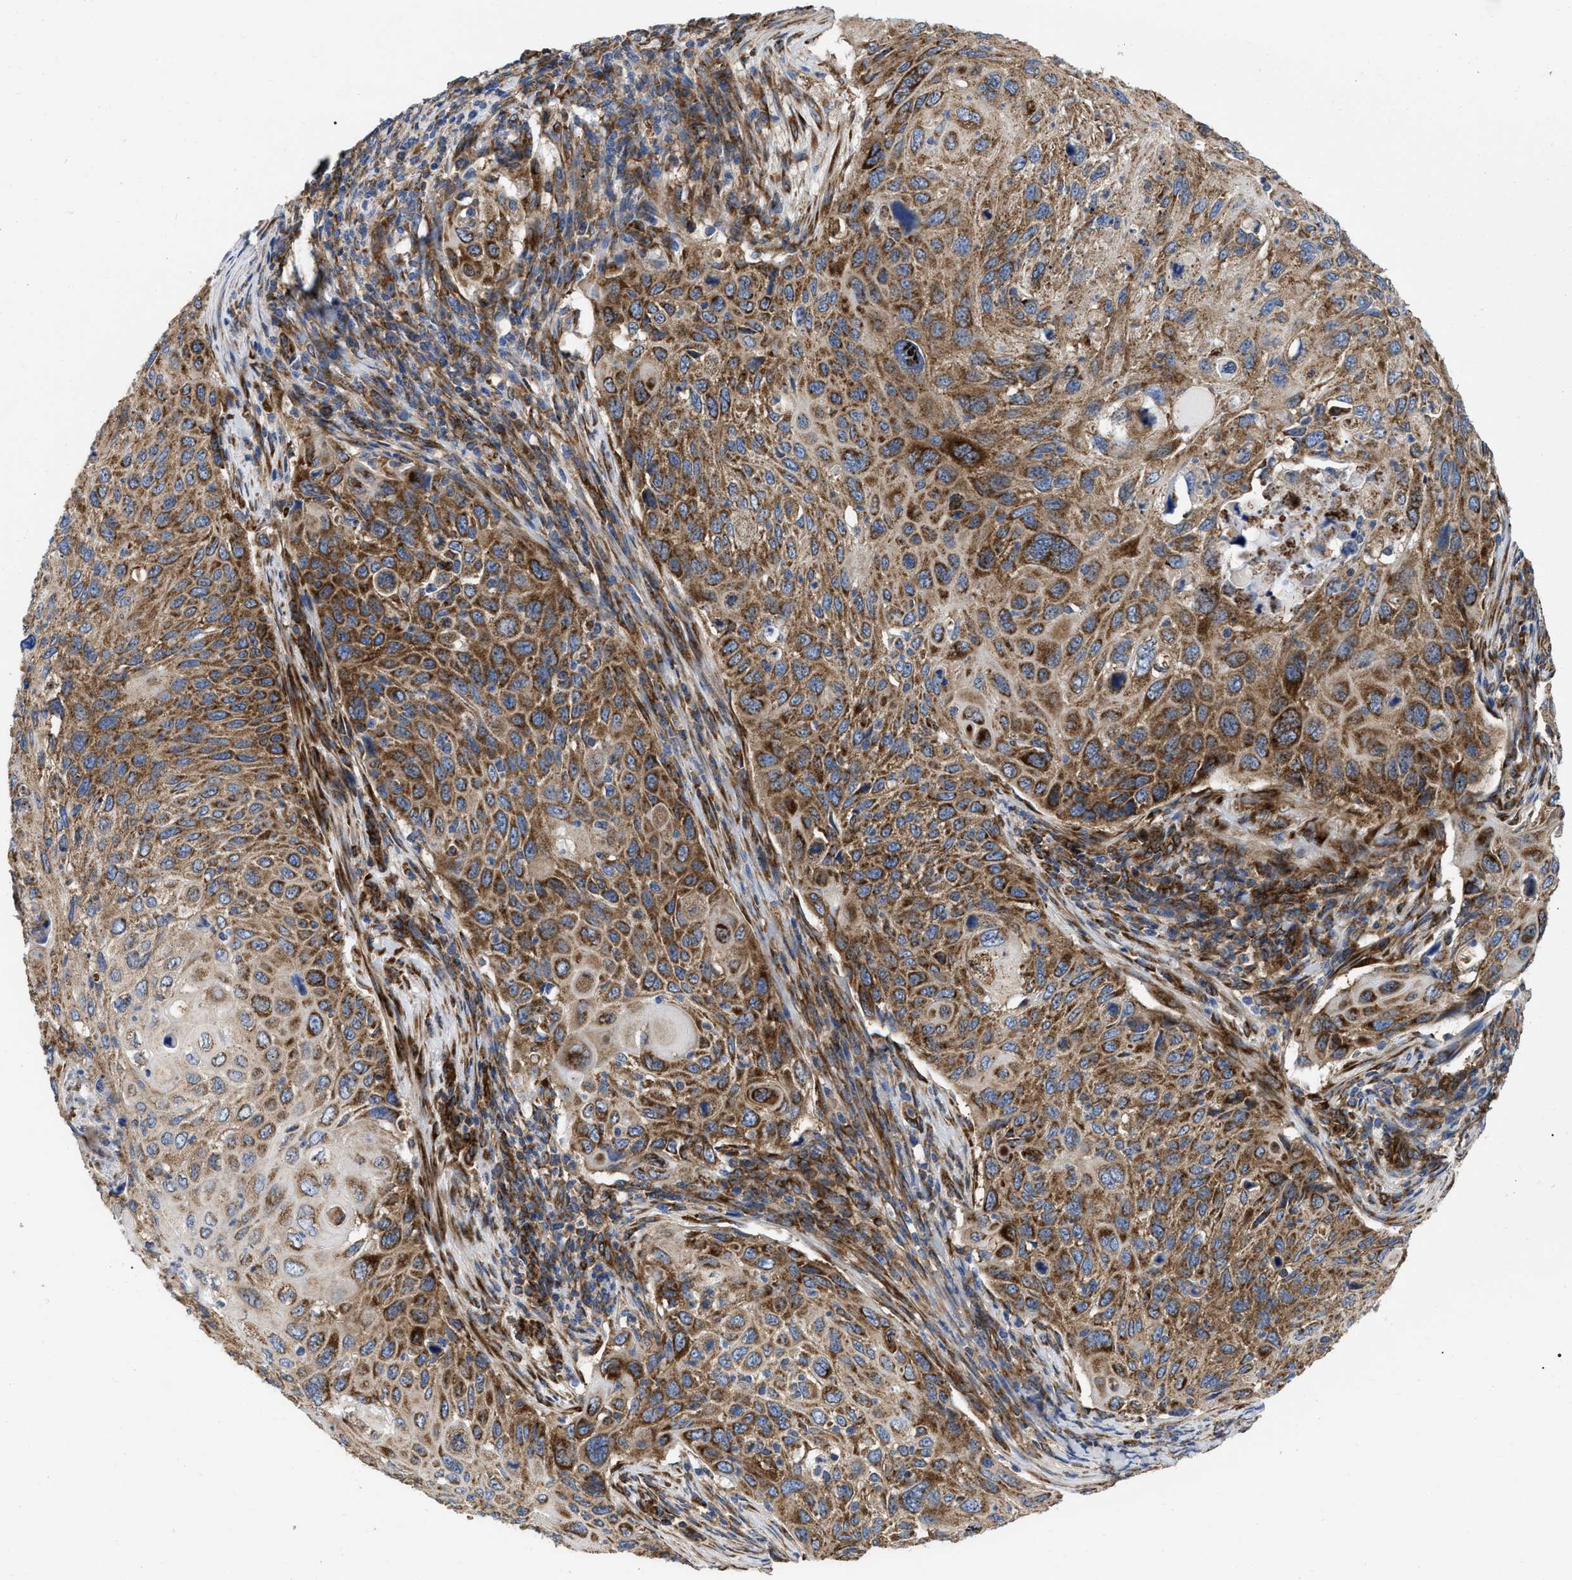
{"staining": {"intensity": "strong", "quantity": ">75%", "location": "cytoplasmic/membranous"}, "tissue": "cervical cancer", "cell_type": "Tumor cells", "image_type": "cancer", "snomed": [{"axis": "morphology", "description": "Squamous cell carcinoma, NOS"}, {"axis": "topography", "description": "Cervix"}], "caption": "The histopathology image reveals staining of cervical squamous cell carcinoma, revealing strong cytoplasmic/membranous protein positivity (brown color) within tumor cells. The staining is performed using DAB (3,3'-diaminobenzidine) brown chromogen to label protein expression. The nuclei are counter-stained blue using hematoxylin.", "gene": "FAM120A", "patient": {"sex": "female", "age": 70}}